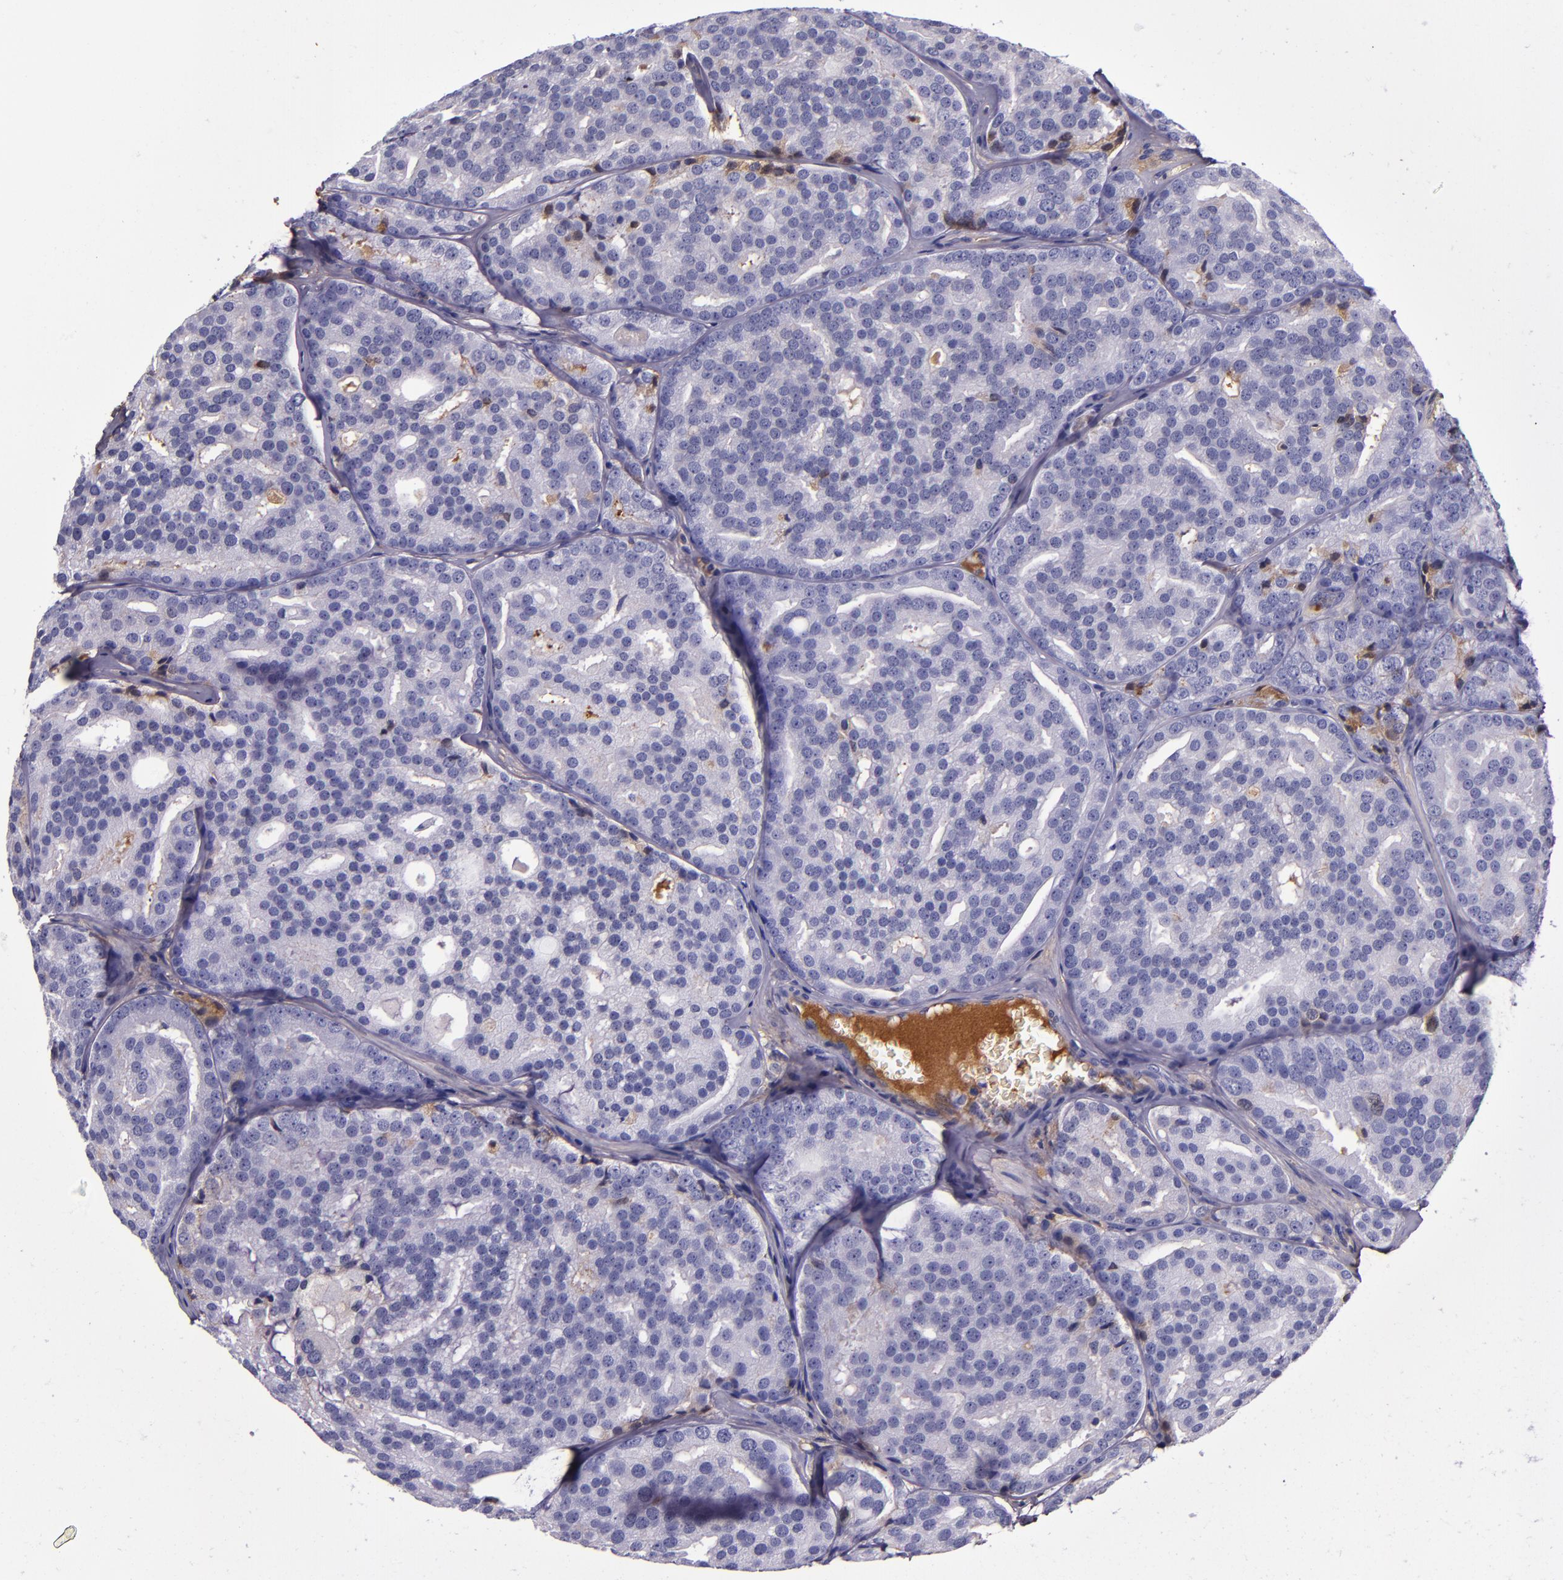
{"staining": {"intensity": "negative", "quantity": "none", "location": "none"}, "tissue": "prostate cancer", "cell_type": "Tumor cells", "image_type": "cancer", "snomed": [{"axis": "morphology", "description": "Adenocarcinoma, High grade"}, {"axis": "topography", "description": "Prostate"}], "caption": "The immunohistochemistry (IHC) micrograph has no significant expression in tumor cells of prostate high-grade adenocarcinoma tissue.", "gene": "CLEC3B", "patient": {"sex": "male", "age": 64}}